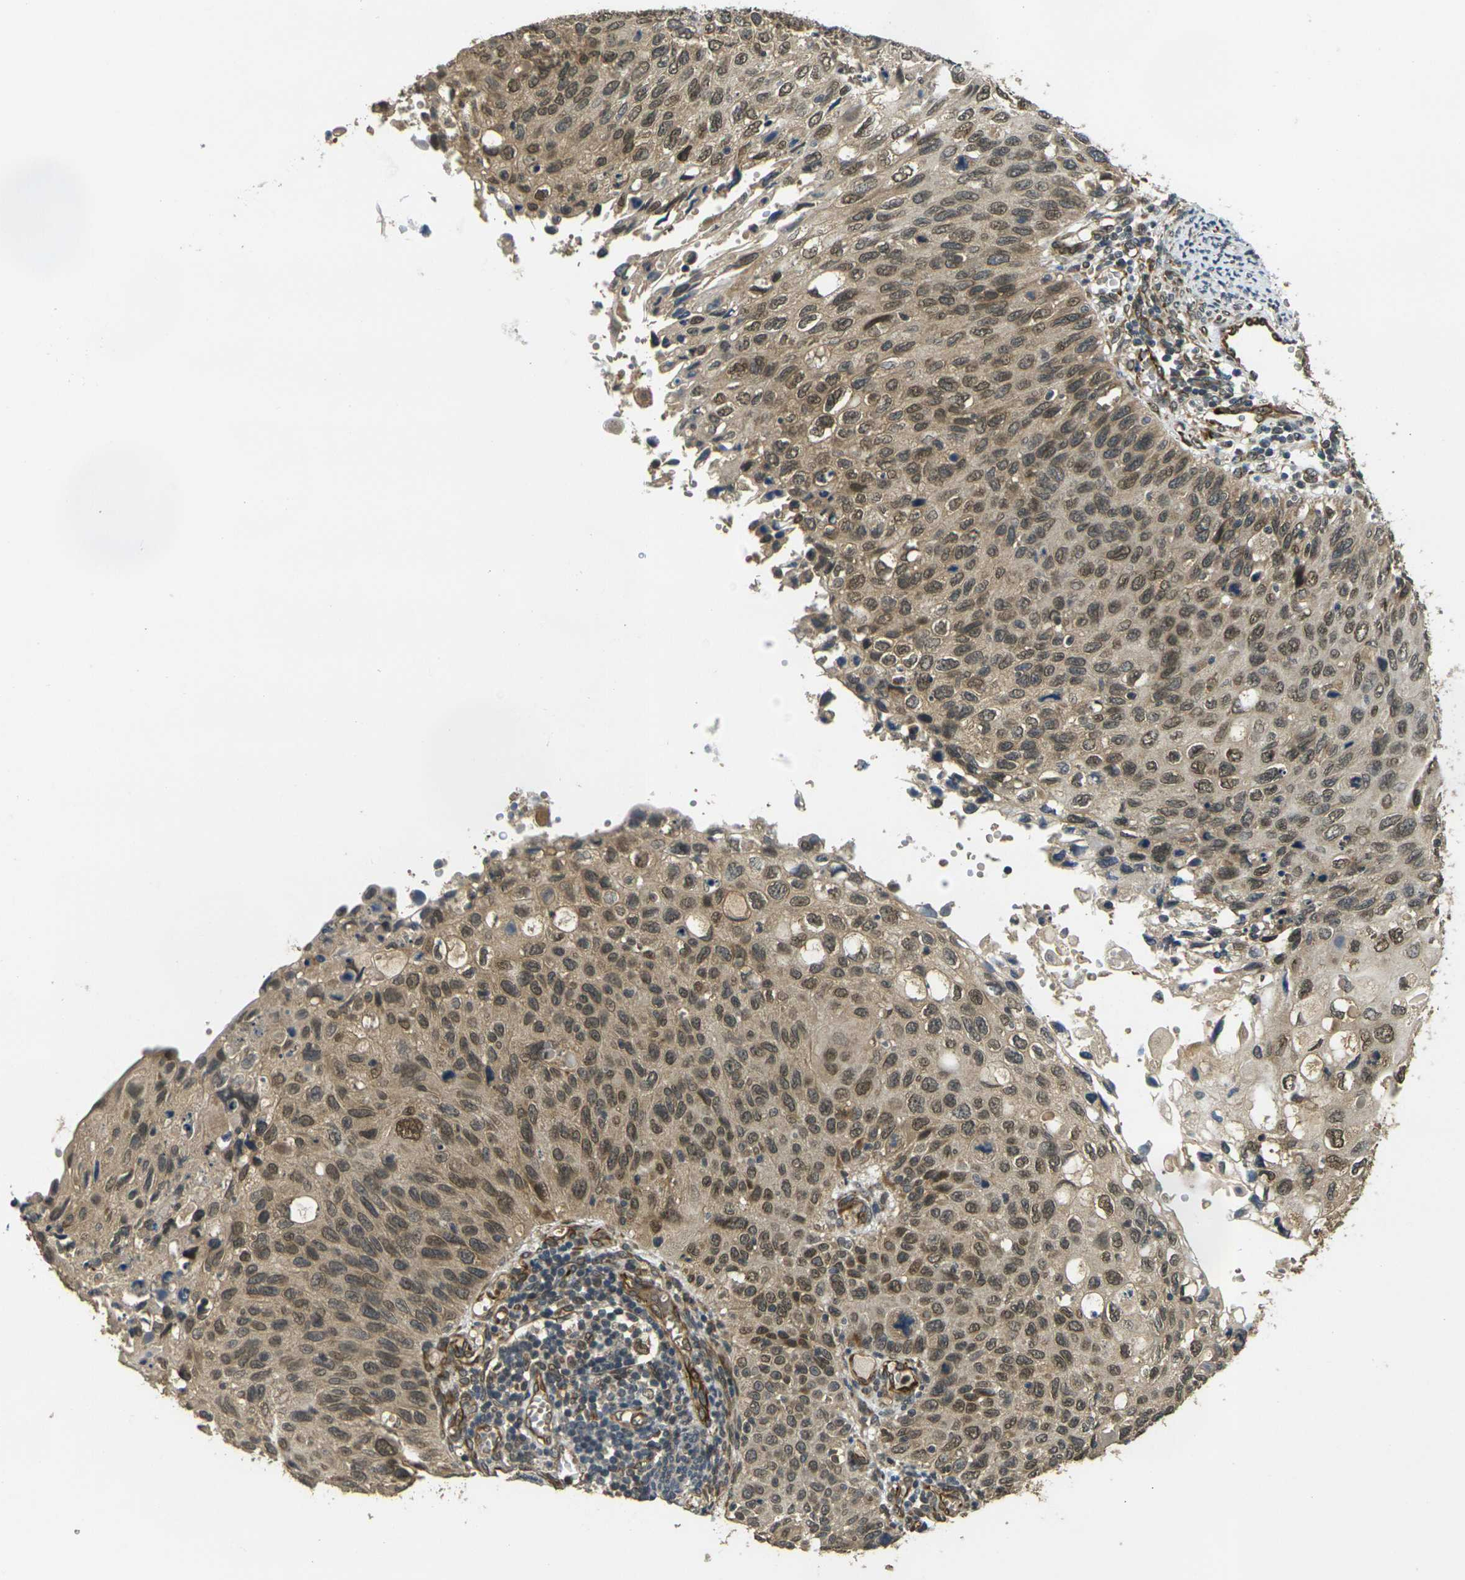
{"staining": {"intensity": "moderate", "quantity": ">75%", "location": "cytoplasmic/membranous,nuclear"}, "tissue": "cervical cancer", "cell_type": "Tumor cells", "image_type": "cancer", "snomed": [{"axis": "morphology", "description": "Squamous cell carcinoma, NOS"}, {"axis": "topography", "description": "Cervix"}], "caption": "Tumor cells demonstrate moderate cytoplasmic/membranous and nuclear expression in approximately >75% of cells in cervical squamous cell carcinoma.", "gene": "FUT11", "patient": {"sex": "female", "age": 70}}